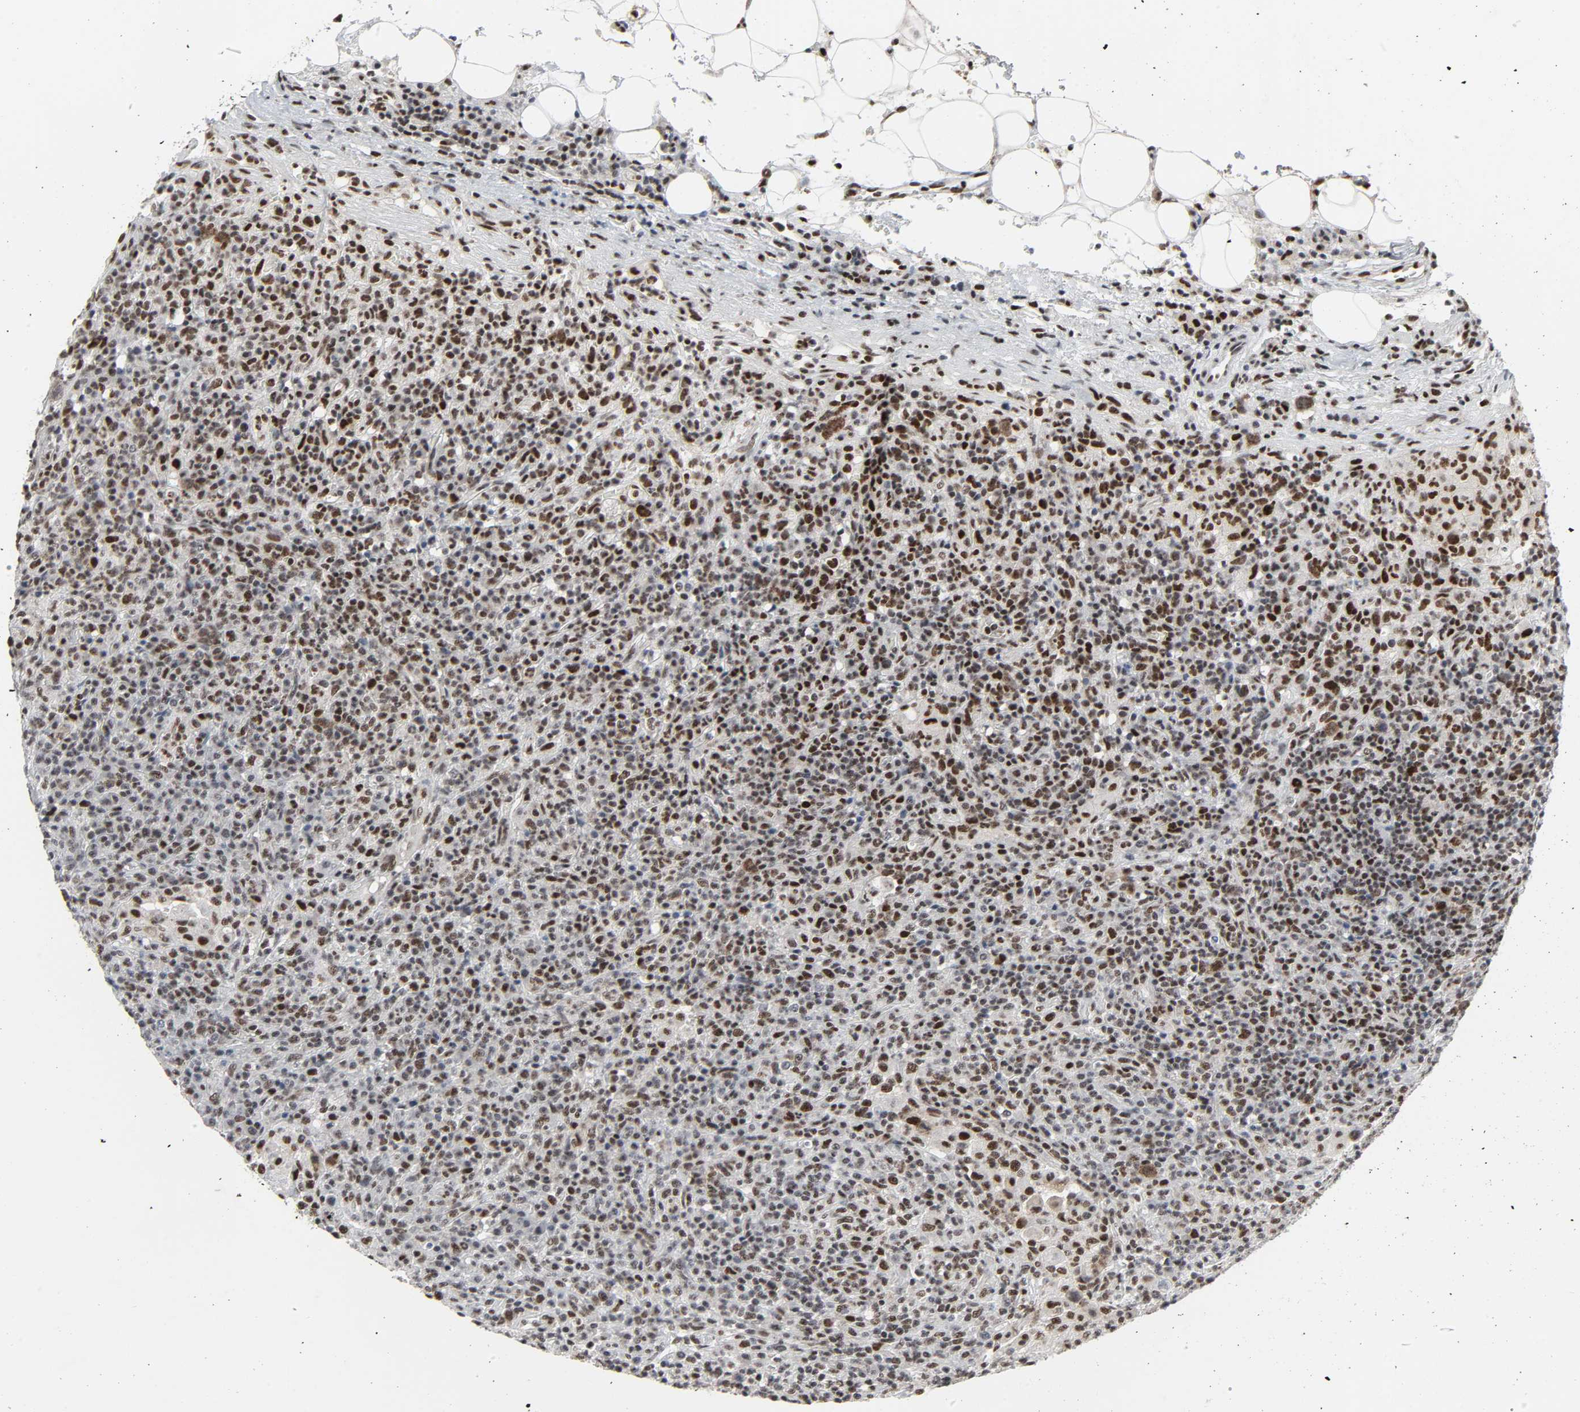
{"staining": {"intensity": "strong", "quantity": ">75%", "location": "nuclear"}, "tissue": "lymphoma", "cell_type": "Tumor cells", "image_type": "cancer", "snomed": [{"axis": "morphology", "description": "Hodgkin's disease, NOS"}, {"axis": "topography", "description": "Lymph node"}], "caption": "The image exhibits staining of Hodgkin's disease, revealing strong nuclear protein positivity (brown color) within tumor cells.", "gene": "CDK7", "patient": {"sex": "male", "age": 65}}